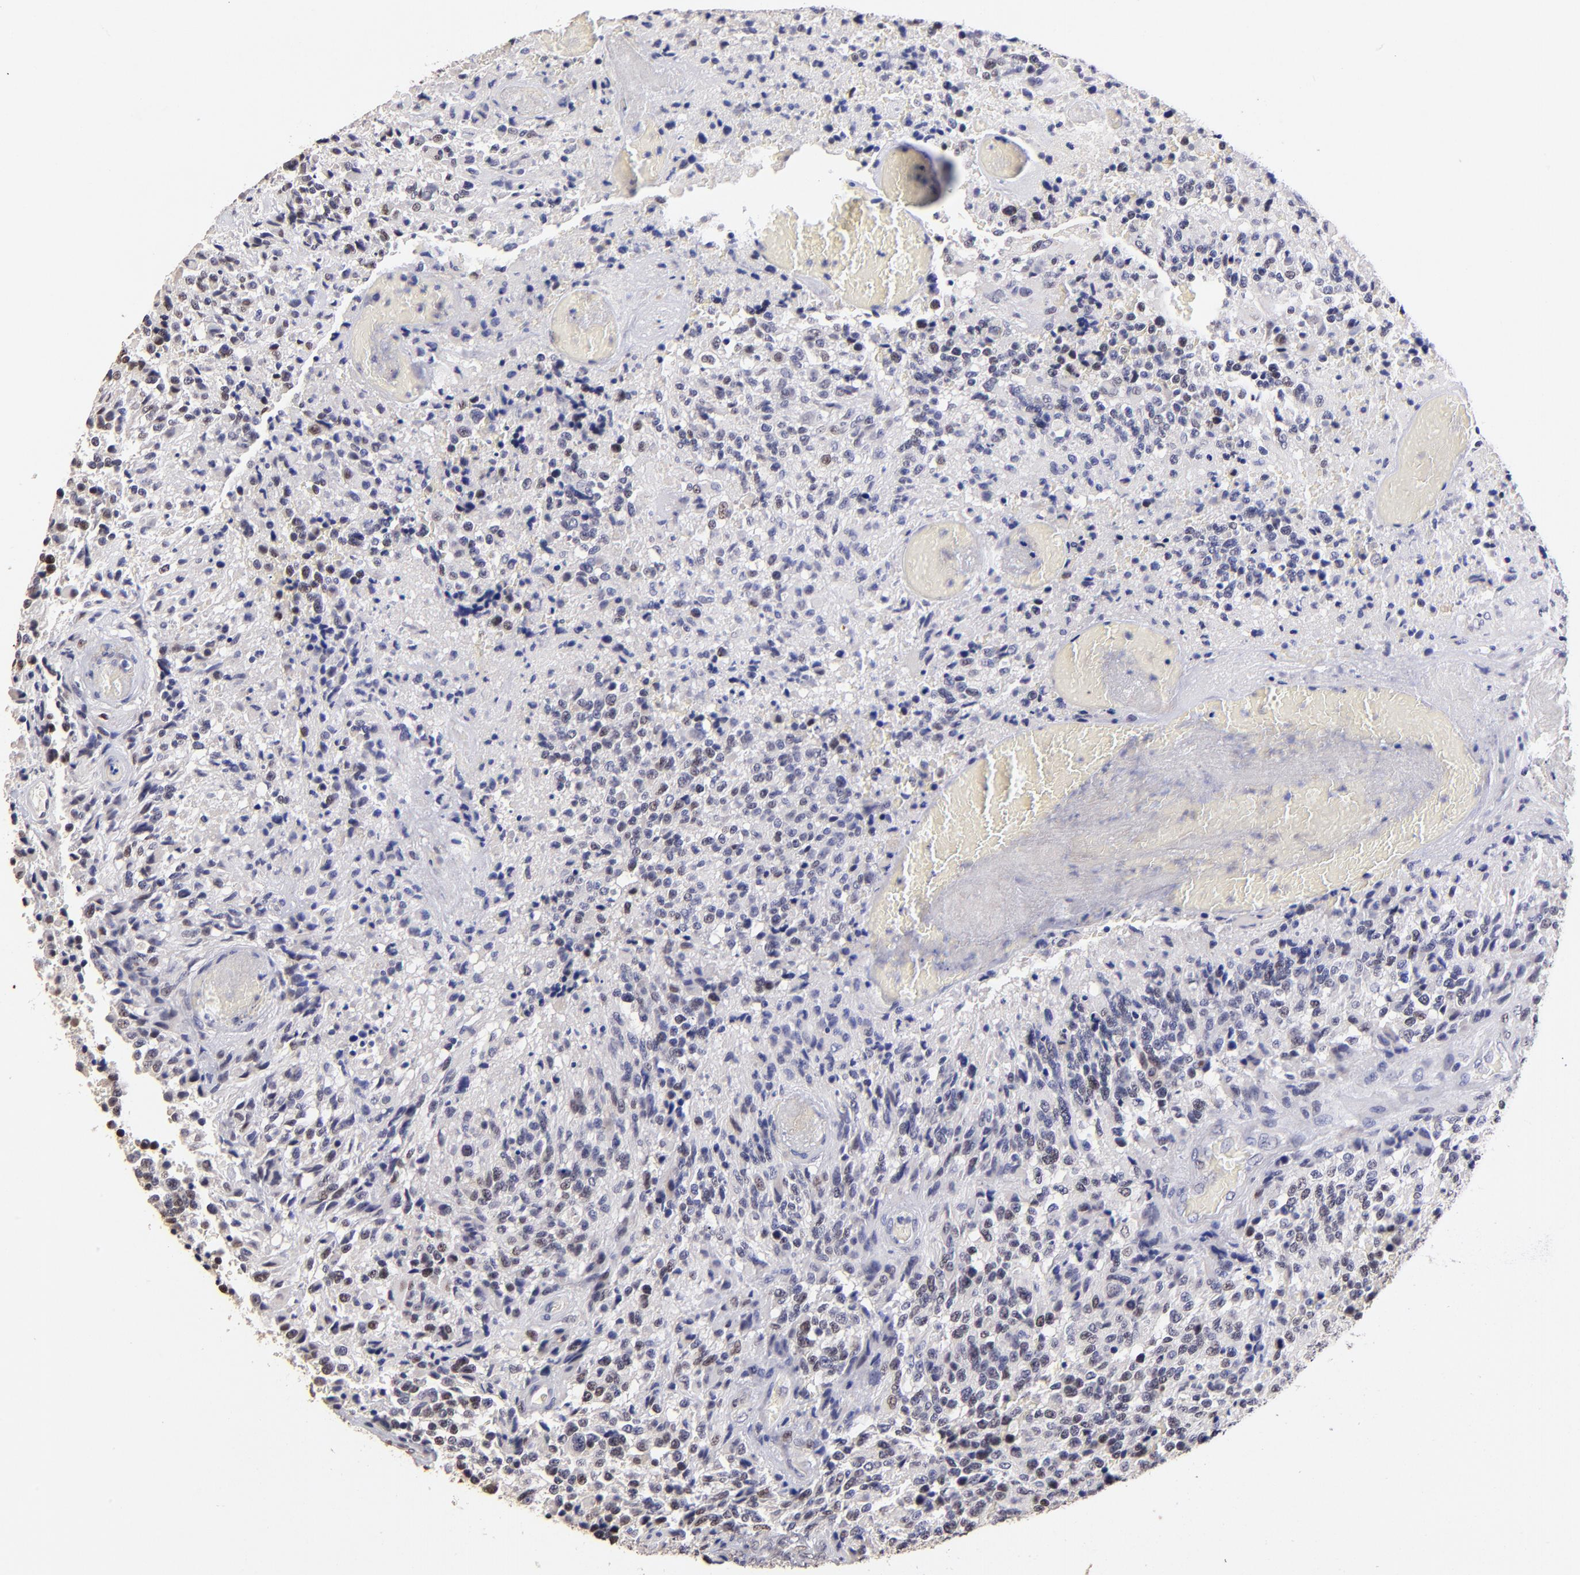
{"staining": {"intensity": "weak", "quantity": "<25%", "location": "nuclear"}, "tissue": "glioma", "cell_type": "Tumor cells", "image_type": "cancer", "snomed": [{"axis": "morphology", "description": "Glioma, malignant, High grade"}, {"axis": "topography", "description": "Brain"}], "caption": "IHC histopathology image of high-grade glioma (malignant) stained for a protein (brown), which reveals no expression in tumor cells.", "gene": "DNMT1", "patient": {"sex": "male", "age": 36}}